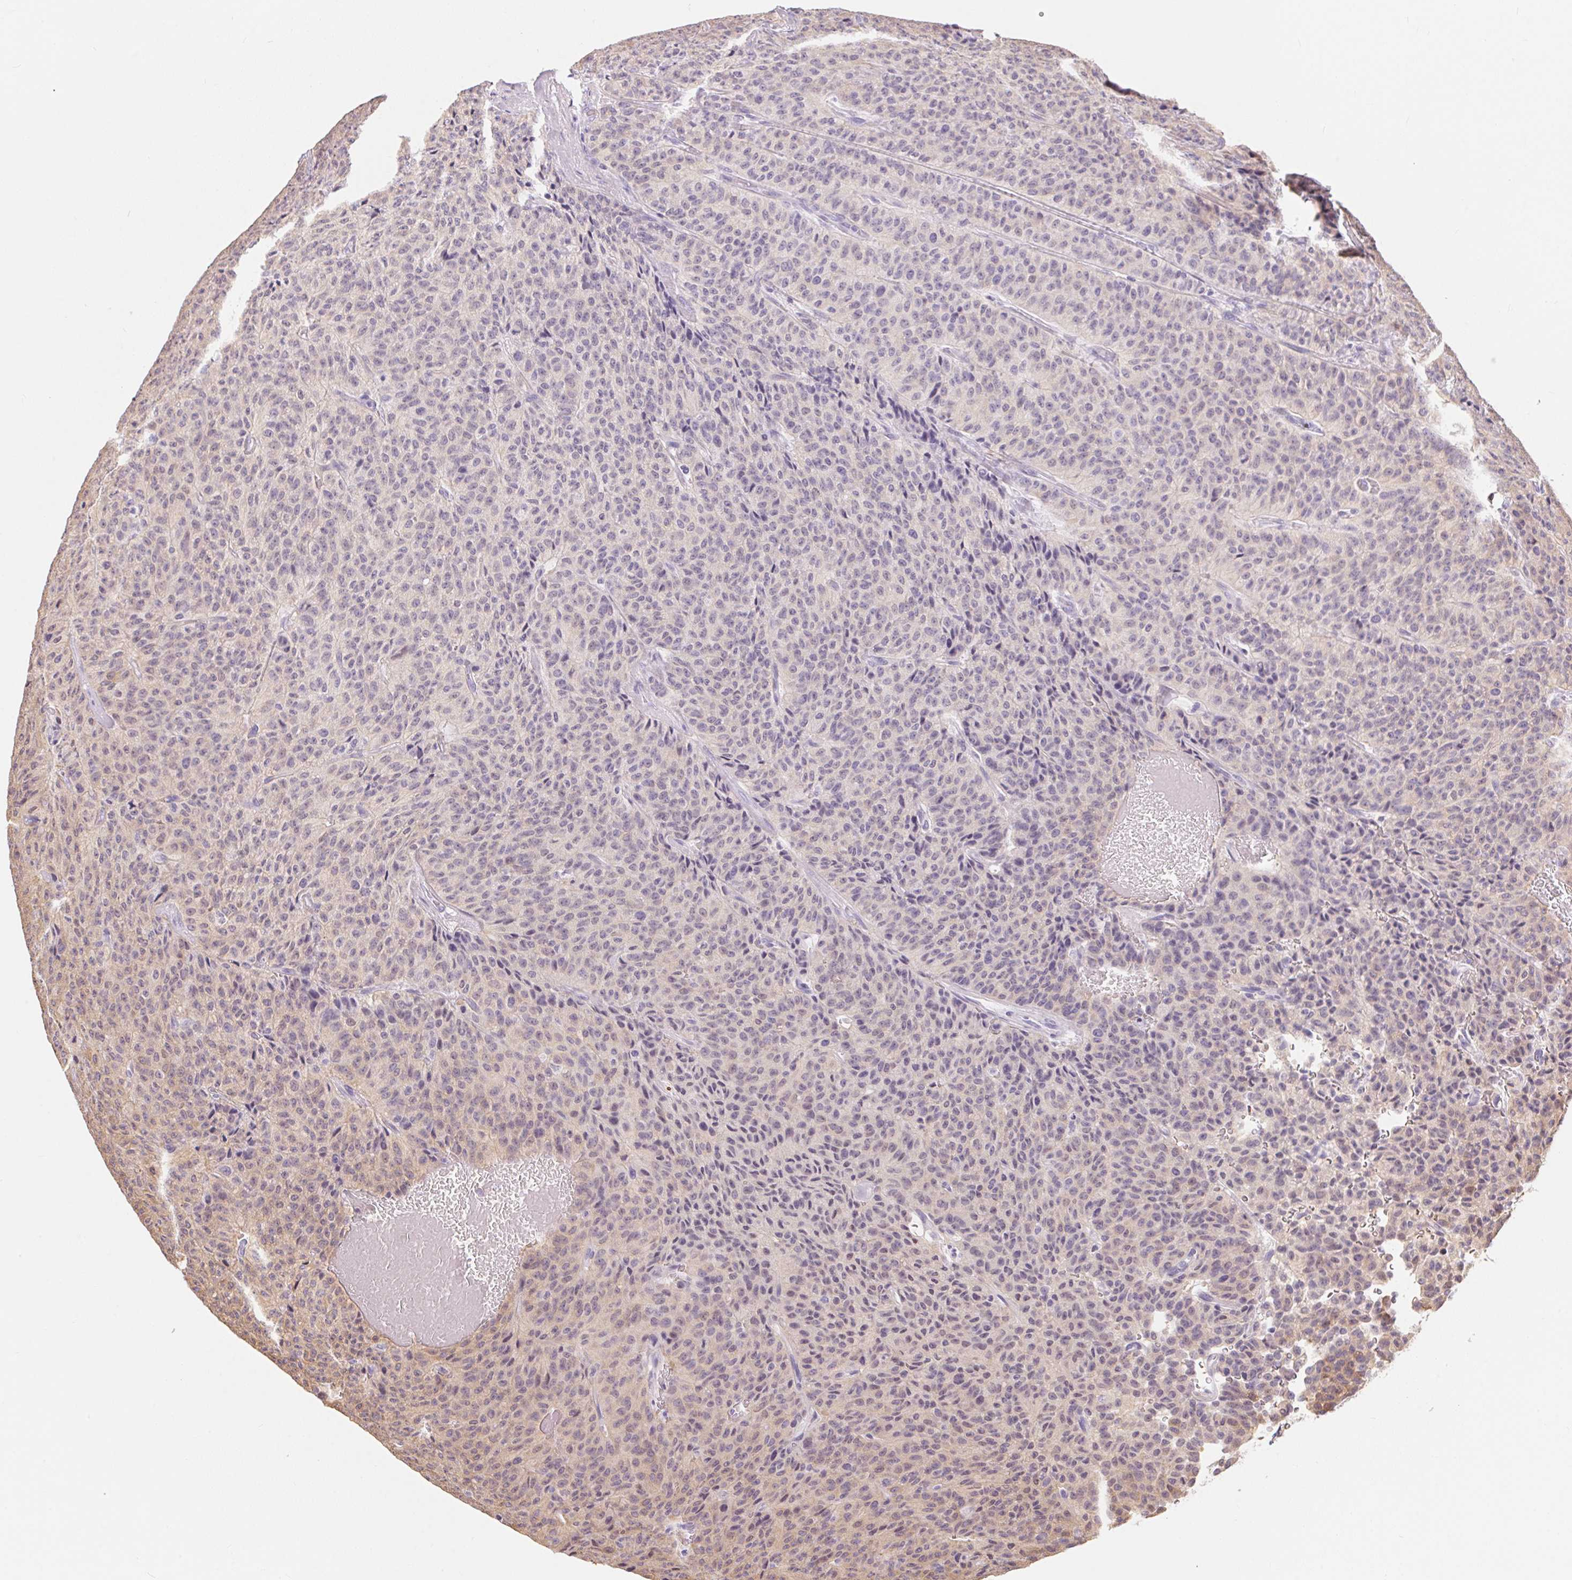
{"staining": {"intensity": "weak", "quantity": "<25%", "location": "cytoplasmic/membranous"}, "tissue": "carcinoid", "cell_type": "Tumor cells", "image_type": "cancer", "snomed": [{"axis": "morphology", "description": "Carcinoid, malignant, NOS"}, {"axis": "topography", "description": "Lung"}], "caption": "Tumor cells show no significant expression in carcinoid. (DAB immunohistochemistry (IHC) with hematoxylin counter stain).", "gene": "CADPS", "patient": {"sex": "male", "age": 71}}